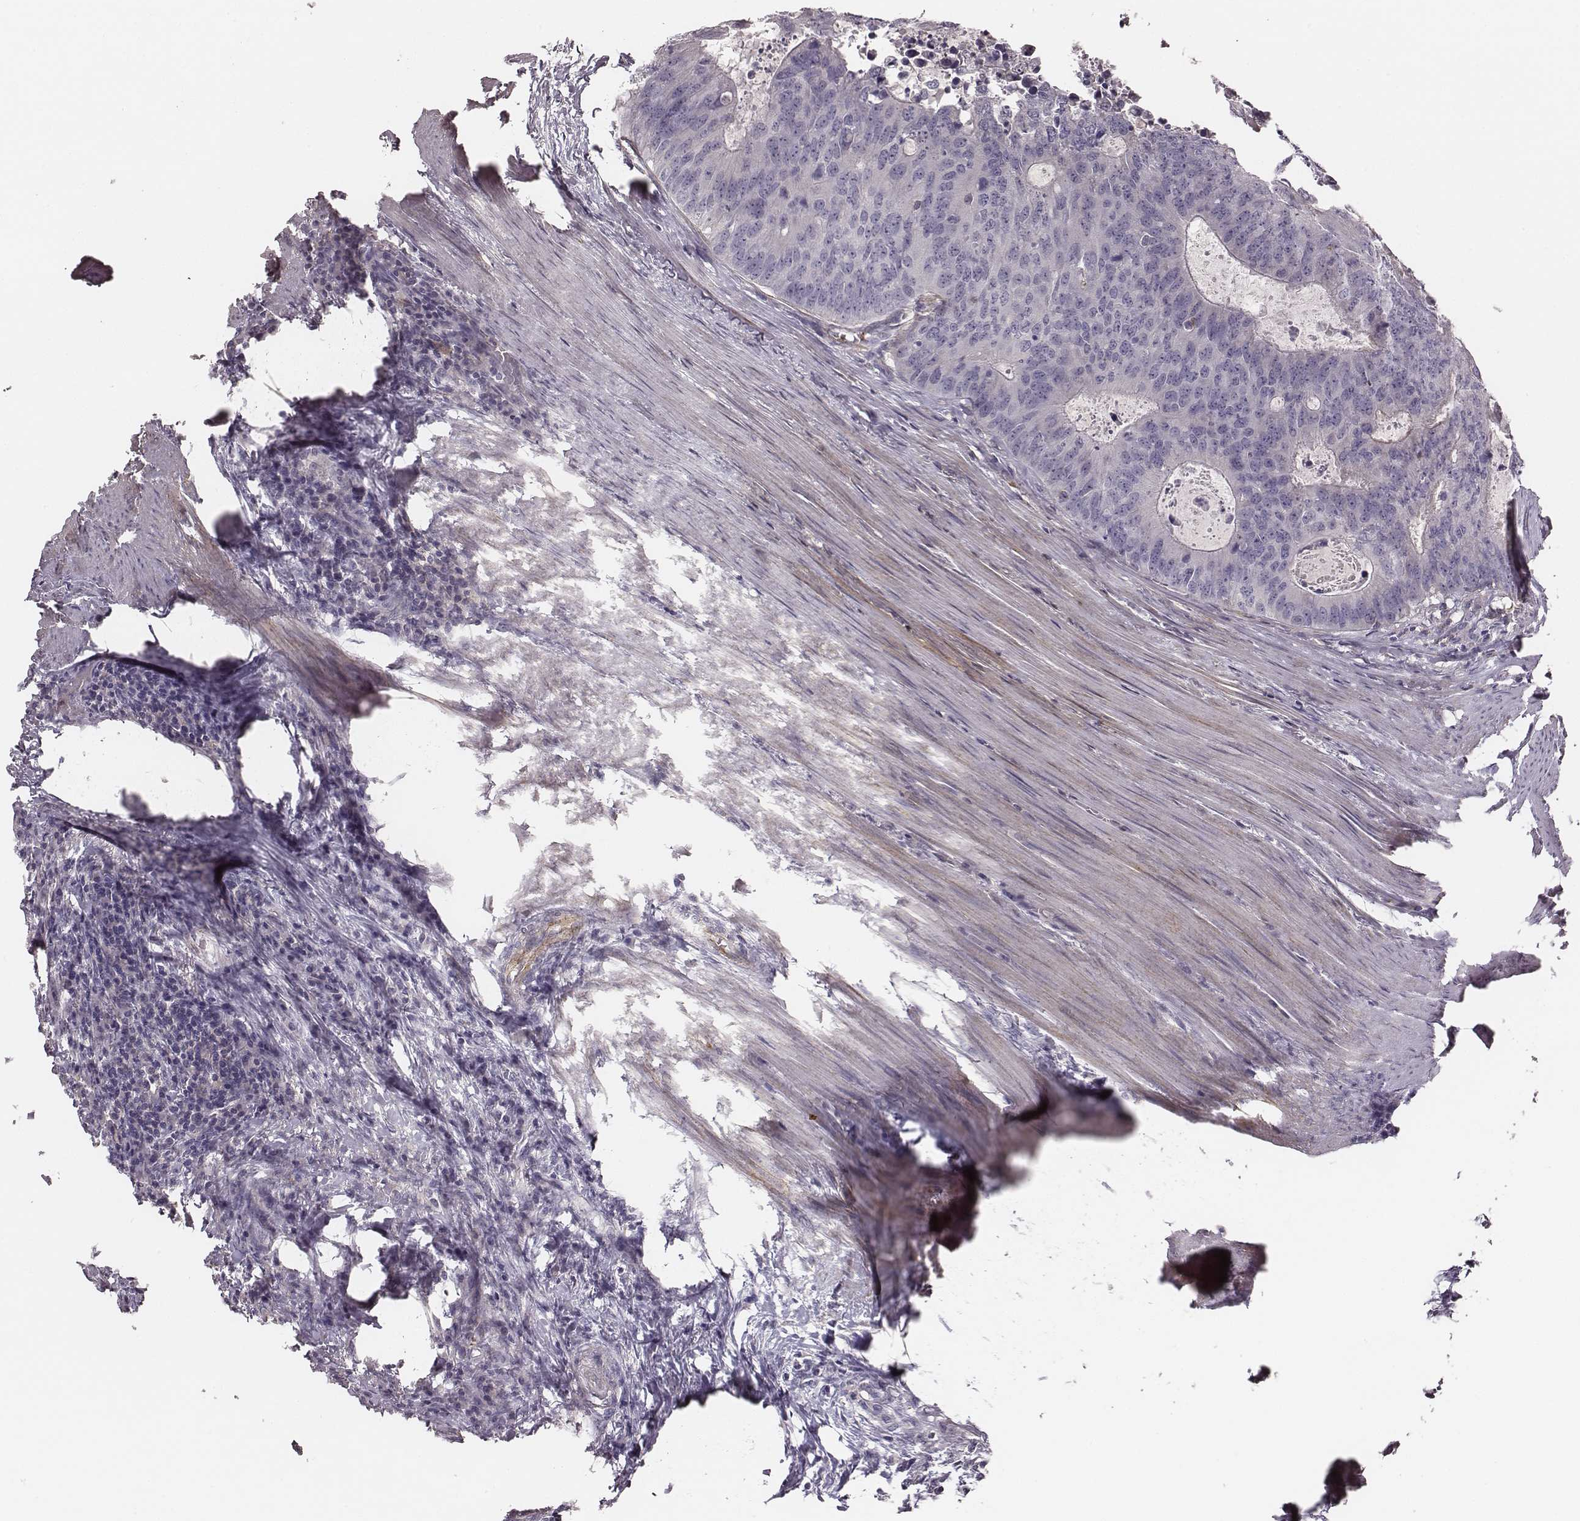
{"staining": {"intensity": "negative", "quantity": "none", "location": "none"}, "tissue": "colorectal cancer", "cell_type": "Tumor cells", "image_type": "cancer", "snomed": [{"axis": "morphology", "description": "Adenocarcinoma, NOS"}, {"axis": "topography", "description": "Colon"}], "caption": "Micrograph shows no significant protein staining in tumor cells of colorectal cancer.", "gene": "ZYX", "patient": {"sex": "male", "age": 67}}